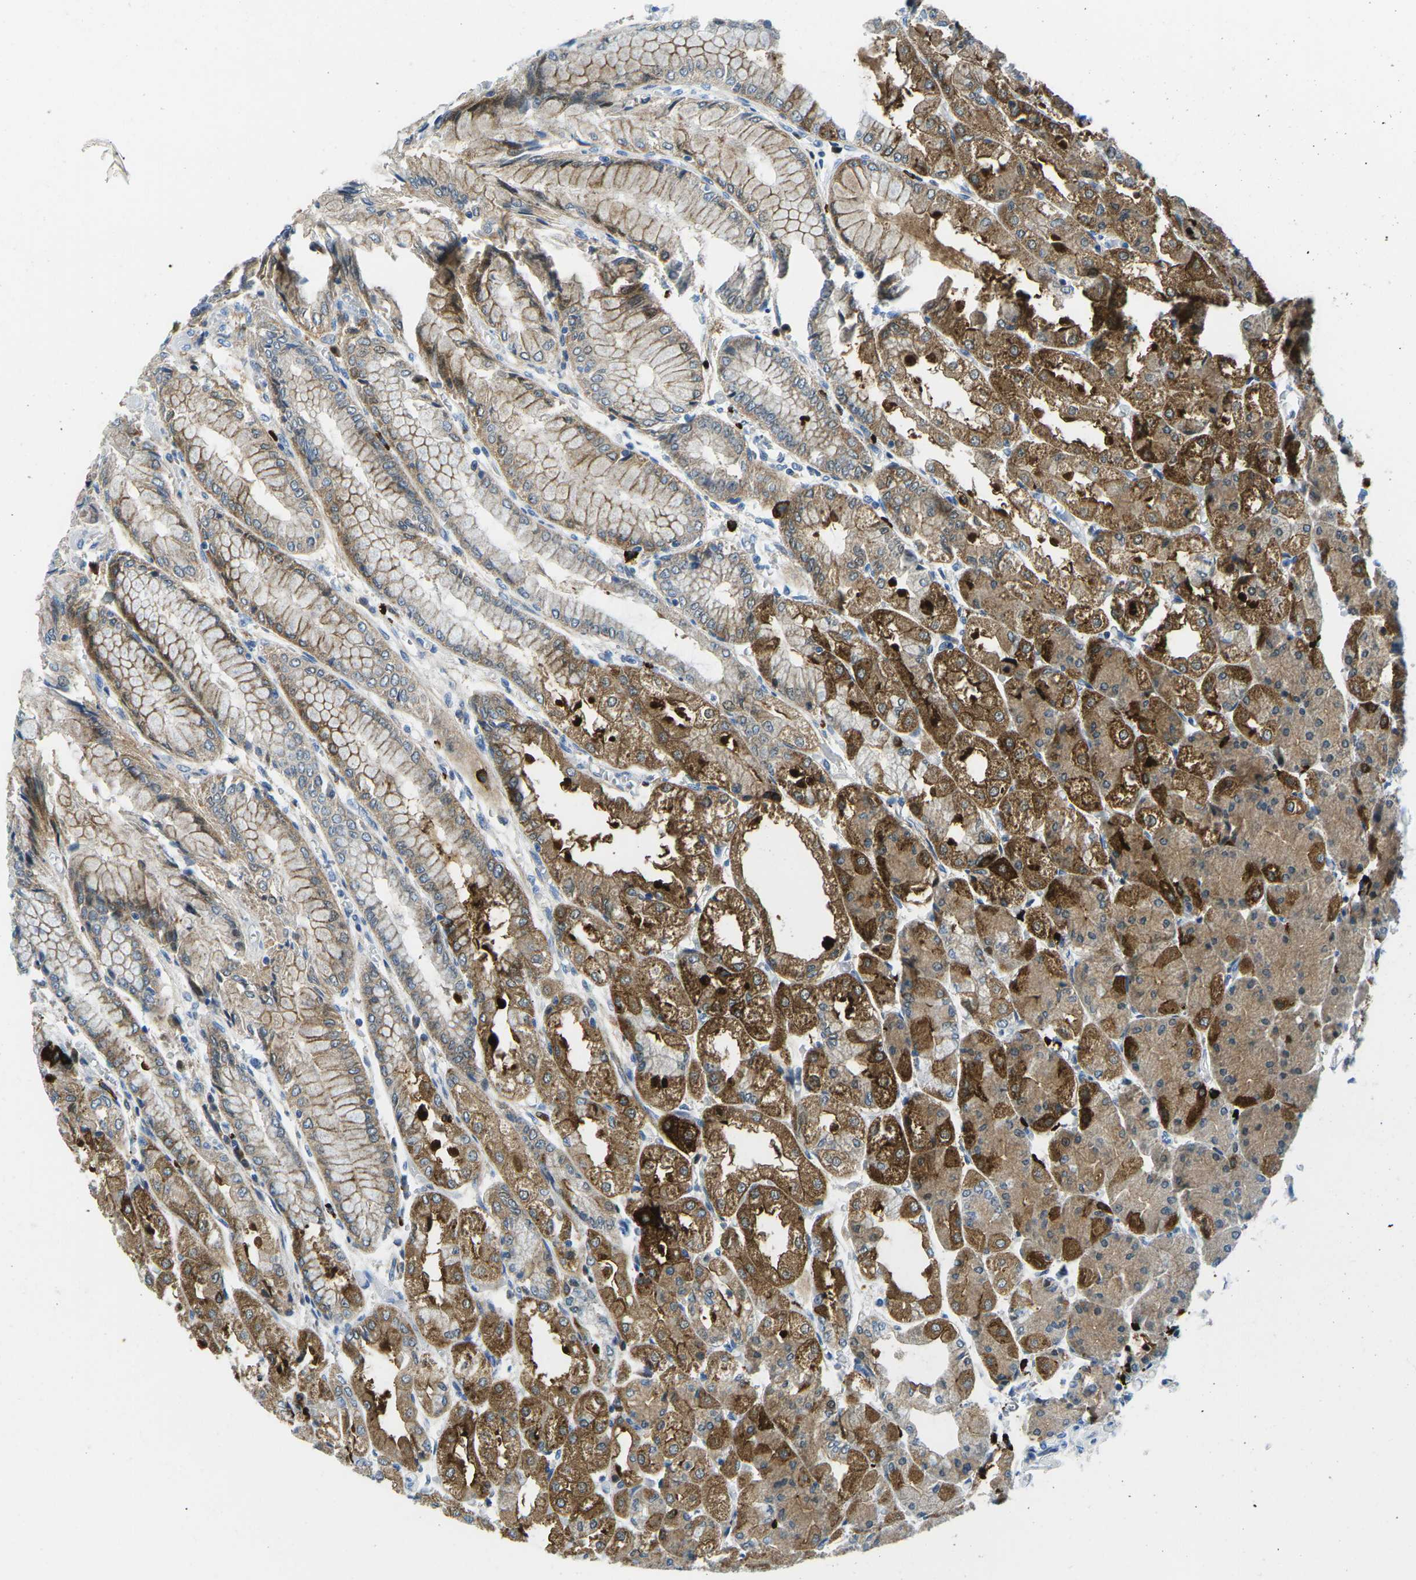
{"staining": {"intensity": "moderate", "quantity": ">75%", "location": "cytoplasmic/membranous"}, "tissue": "stomach", "cell_type": "Glandular cells", "image_type": "normal", "snomed": [{"axis": "morphology", "description": "Normal tissue, NOS"}, {"axis": "topography", "description": "Stomach, upper"}], "caption": "Immunohistochemistry photomicrograph of normal stomach: stomach stained using IHC demonstrates medium levels of moderate protein expression localized specifically in the cytoplasmic/membranous of glandular cells, appearing as a cytoplasmic/membranous brown color.", "gene": "CFB", "patient": {"sex": "male", "age": 72}}